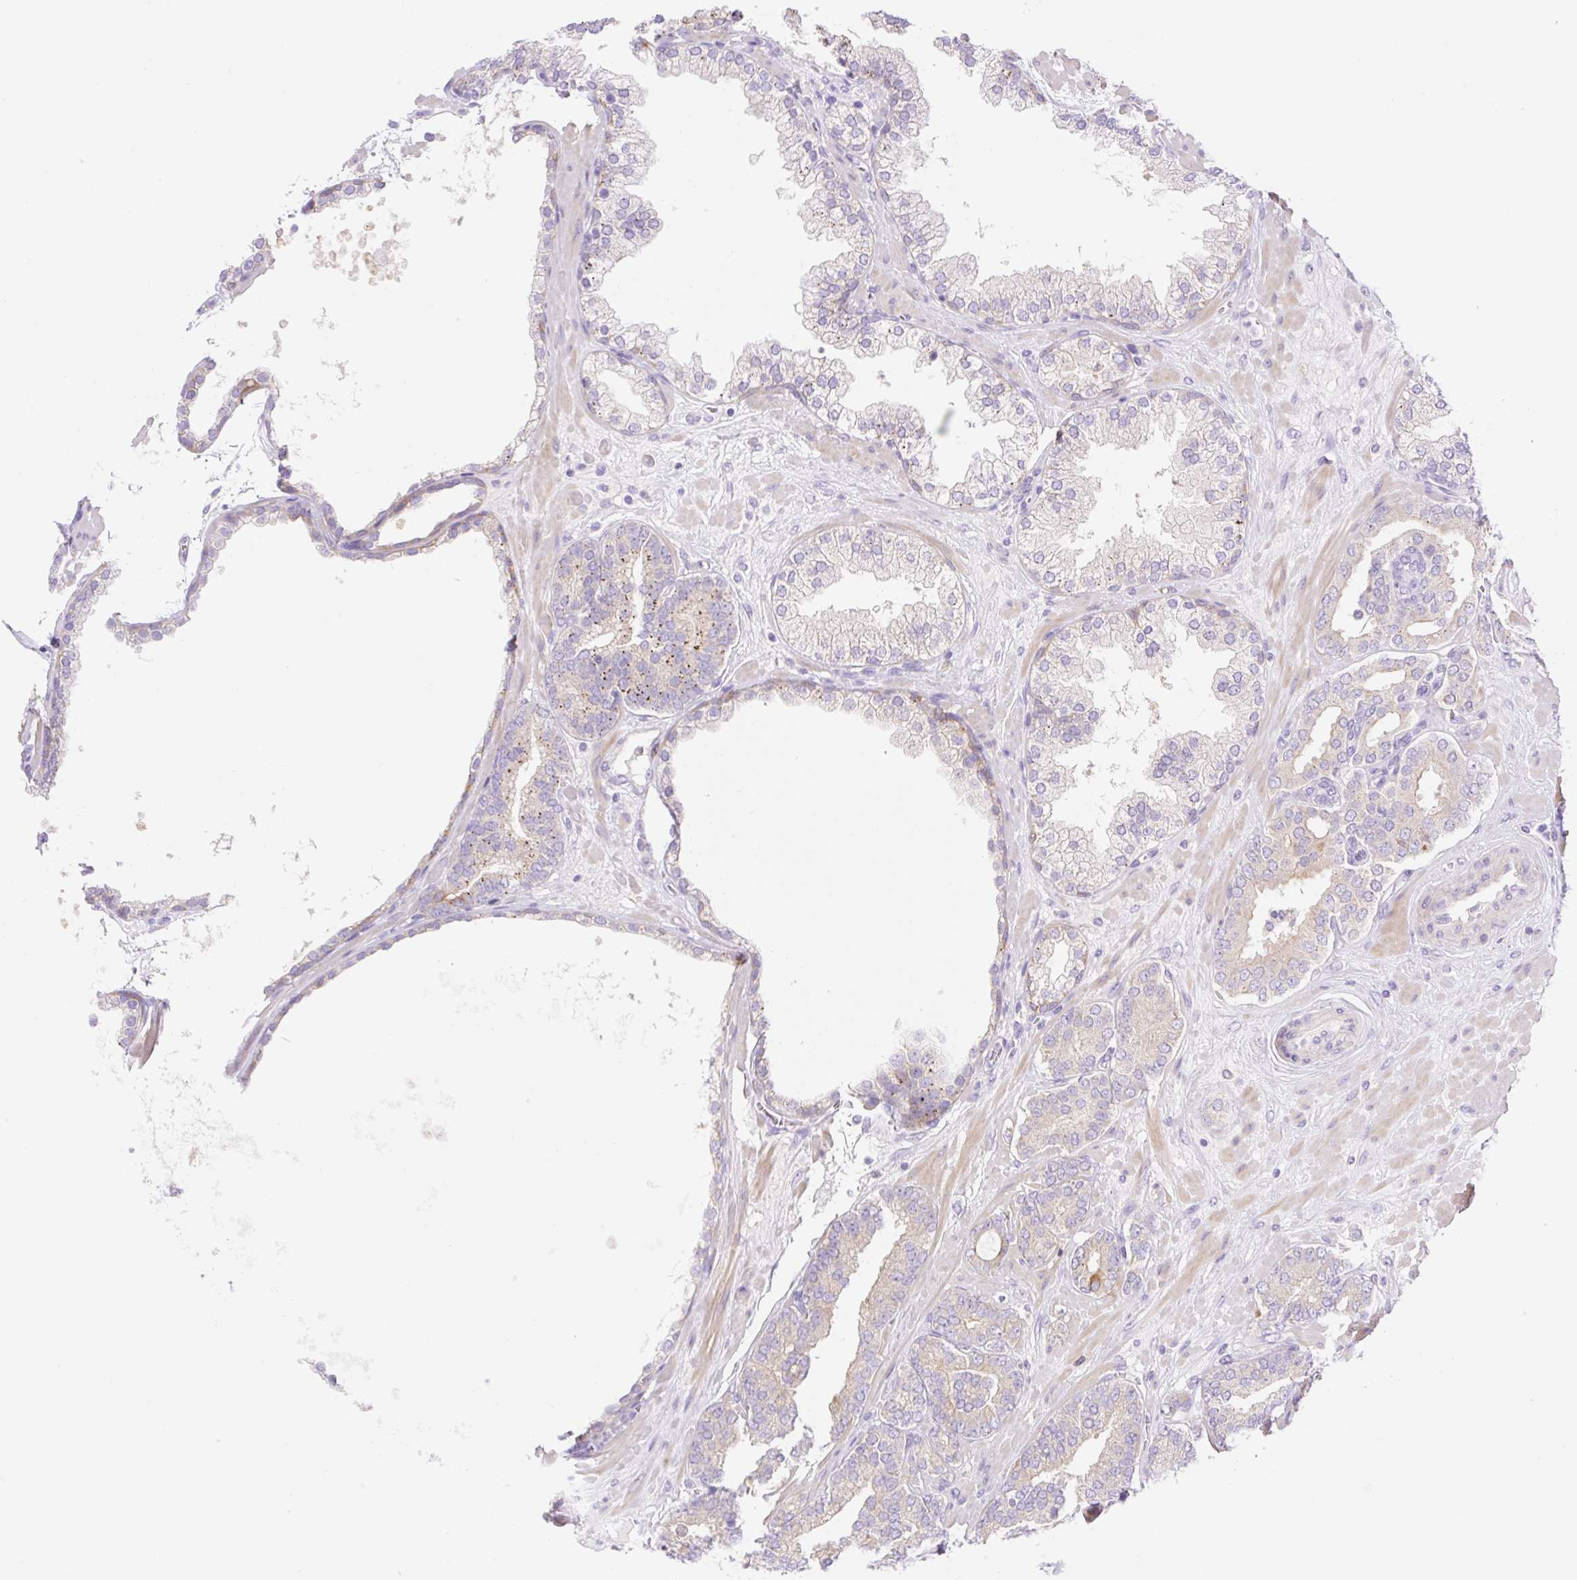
{"staining": {"intensity": "moderate", "quantity": ">75%", "location": "cytoplasmic/membranous"}, "tissue": "prostate cancer", "cell_type": "Tumor cells", "image_type": "cancer", "snomed": [{"axis": "morphology", "description": "Adenocarcinoma, High grade"}, {"axis": "topography", "description": "Prostate"}], "caption": "Prostate cancer (high-grade adenocarcinoma) stained for a protein displays moderate cytoplasmic/membranous positivity in tumor cells. The staining is performed using DAB (3,3'-diaminobenzidine) brown chromogen to label protein expression. The nuclei are counter-stained blue using hematoxylin.", "gene": "DENND5A", "patient": {"sex": "male", "age": 66}}